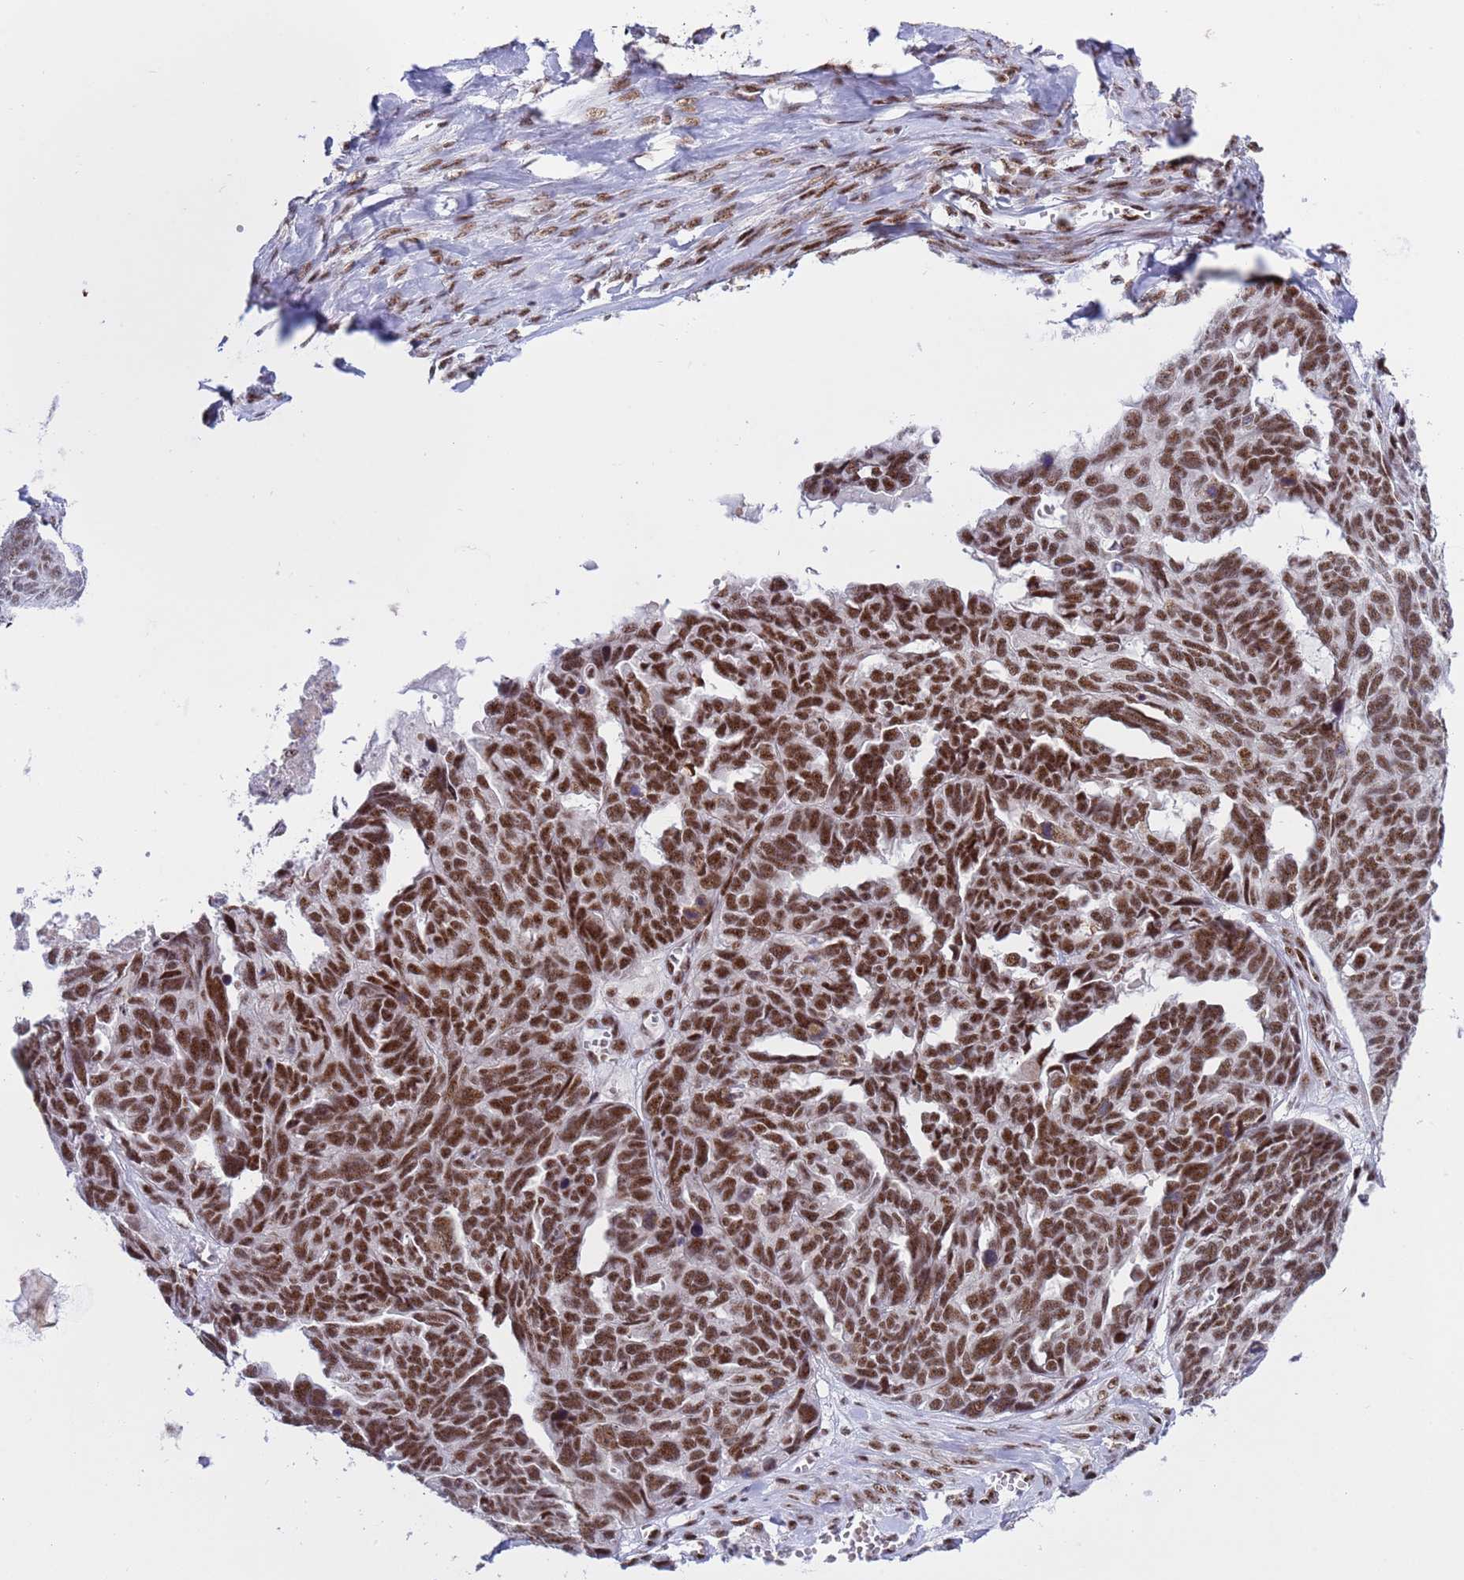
{"staining": {"intensity": "strong", "quantity": ">75%", "location": "nuclear"}, "tissue": "ovarian cancer", "cell_type": "Tumor cells", "image_type": "cancer", "snomed": [{"axis": "morphology", "description": "Cystadenocarcinoma, serous, NOS"}, {"axis": "topography", "description": "Ovary"}], "caption": "The histopathology image demonstrates staining of ovarian cancer, revealing strong nuclear protein expression (brown color) within tumor cells.", "gene": "THOC2", "patient": {"sex": "female", "age": 79}}